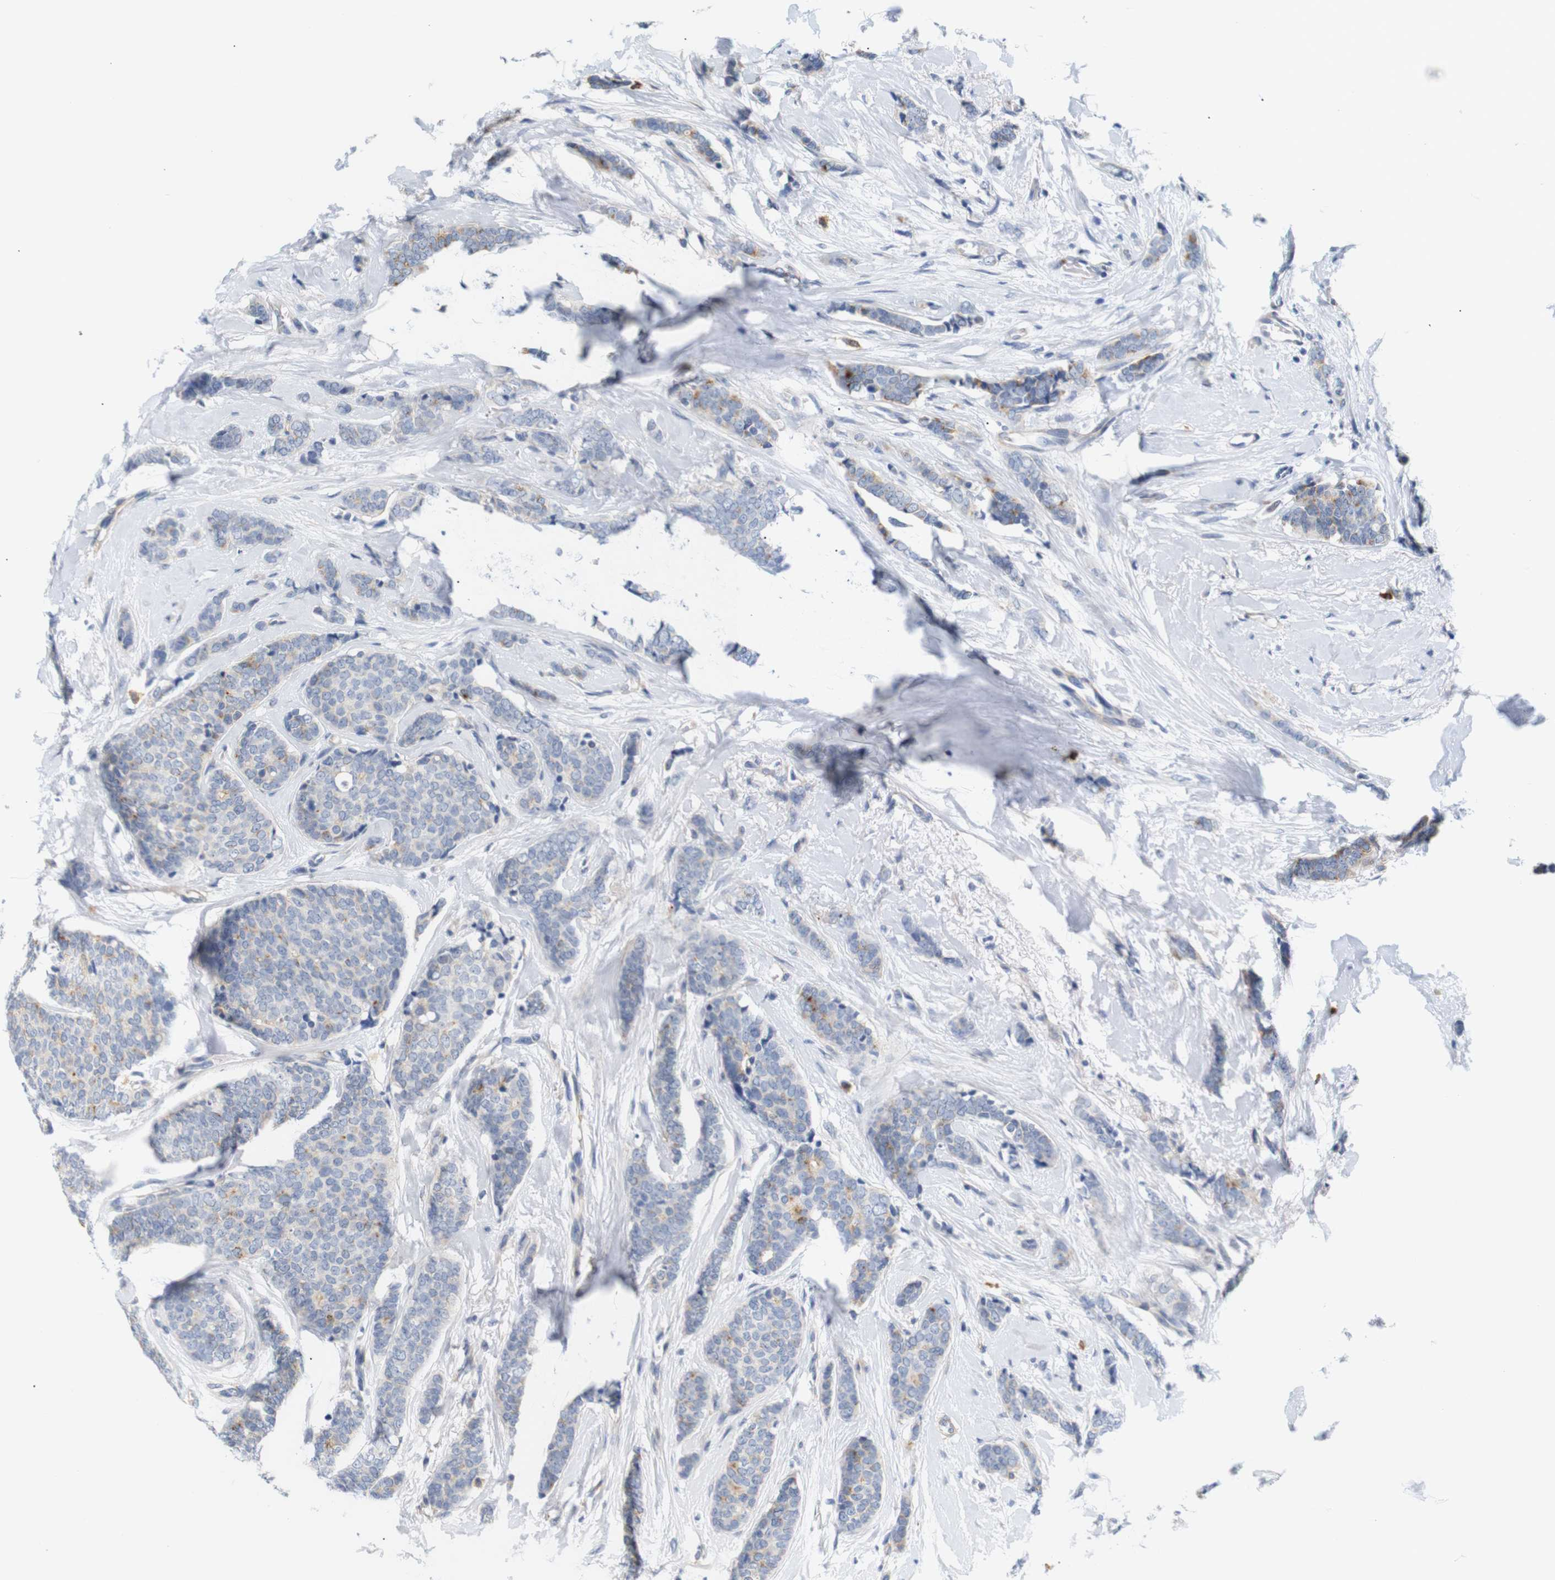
{"staining": {"intensity": "moderate", "quantity": "25%-75%", "location": "cytoplasmic/membranous"}, "tissue": "breast cancer", "cell_type": "Tumor cells", "image_type": "cancer", "snomed": [{"axis": "morphology", "description": "Lobular carcinoma"}, {"axis": "topography", "description": "Skin"}, {"axis": "topography", "description": "Breast"}], "caption": "Protein staining of breast cancer tissue exhibits moderate cytoplasmic/membranous expression in about 25%-75% of tumor cells.", "gene": "STMN3", "patient": {"sex": "female", "age": 46}}